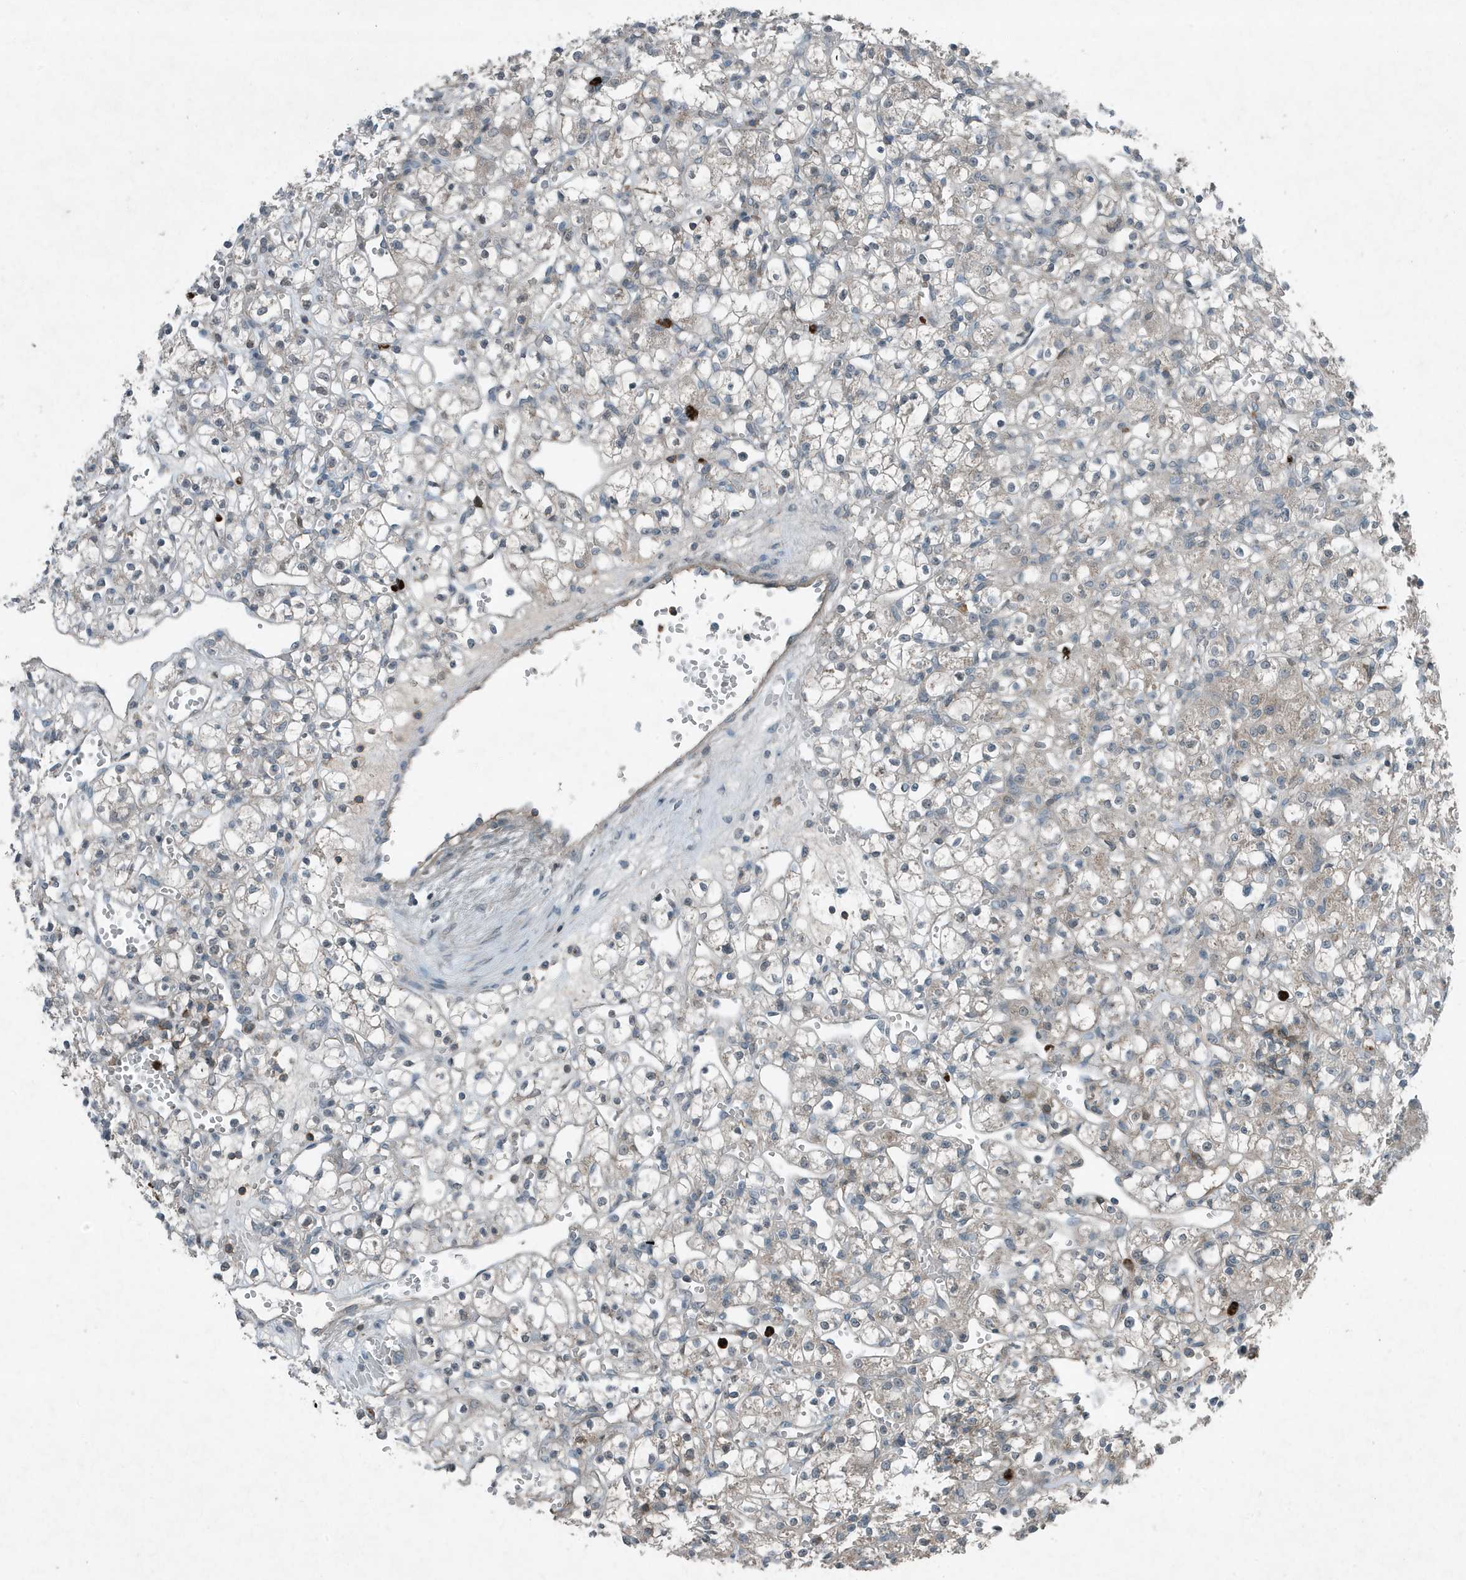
{"staining": {"intensity": "negative", "quantity": "none", "location": "none"}, "tissue": "renal cancer", "cell_type": "Tumor cells", "image_type": "cancer", "snomed": [{"axis": "morphology", "description": "Adenocarcinoma, NOS"}, {"axis": "topography", "description": "Kidney"}], "caption": "A photomicrograph of adenocarcinoma (renal) stained for a protein demonstrates no brown staining in tumor cells. The staining is performed using DAB (3,3'-diaminobenzidine) brown chromogen with nuclei counter-stained in using hematoxylin.", "gene": "DAPP1", "patient": {"sex": "female", "age": 59}}